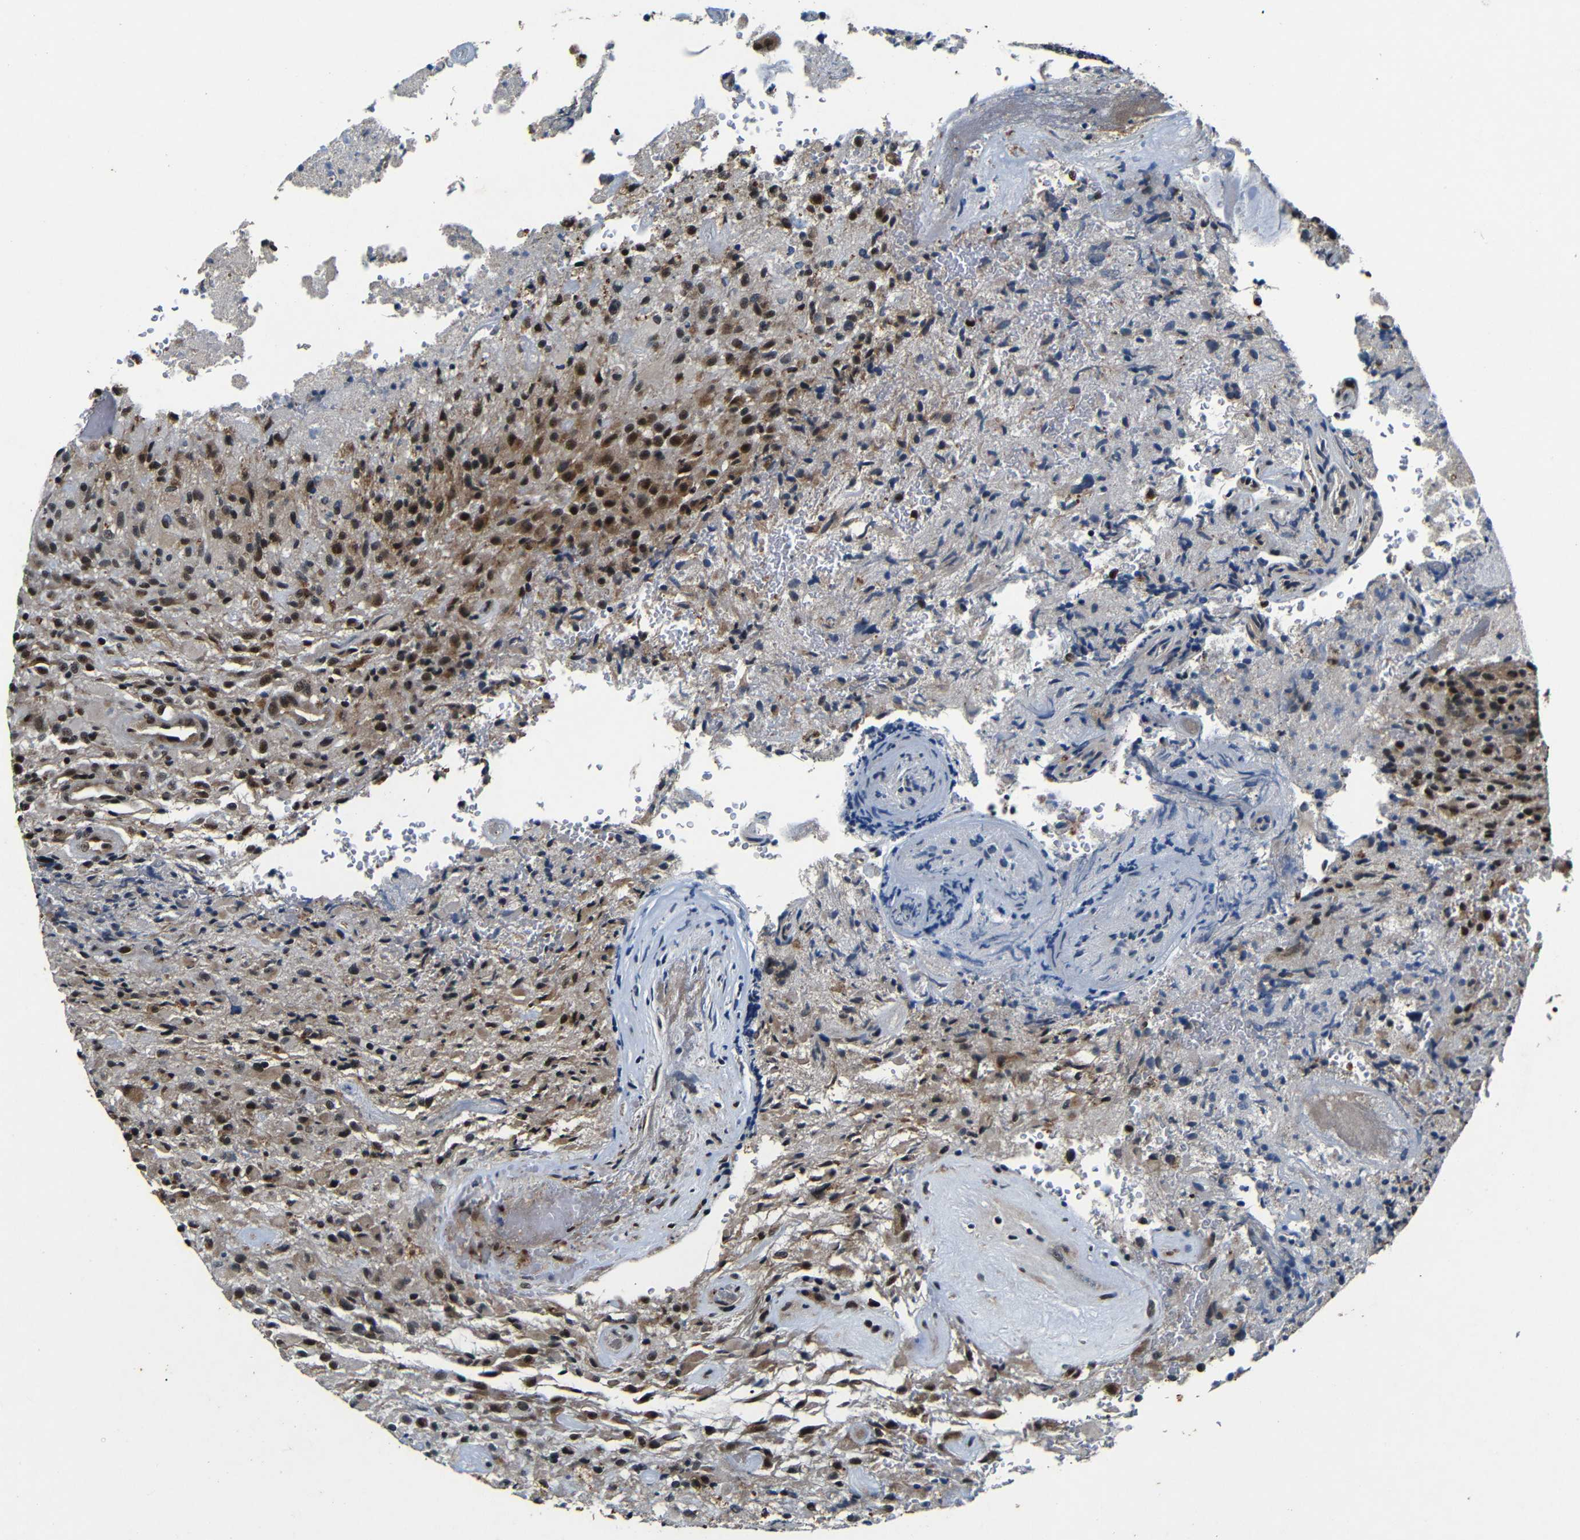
{"staining": {"intensity": "moderate", "quantity": ">75%", "location": "cytoplasmic/membranous,nuclear"}, "tissue": "glioma", "cell_type": "Tumor cells", "image_type": "cancer", "snomed": [{"axis": "morphology", "description": "Glioma, malignant, High grade"}, {"axis": "topography", "description": "Brain"}], "caption": "Glioma stained with a protein marker reveals moderate staining in tumor cells.", "gene": "FOXD4", "patient": {"sex": "male", "age": 71}}